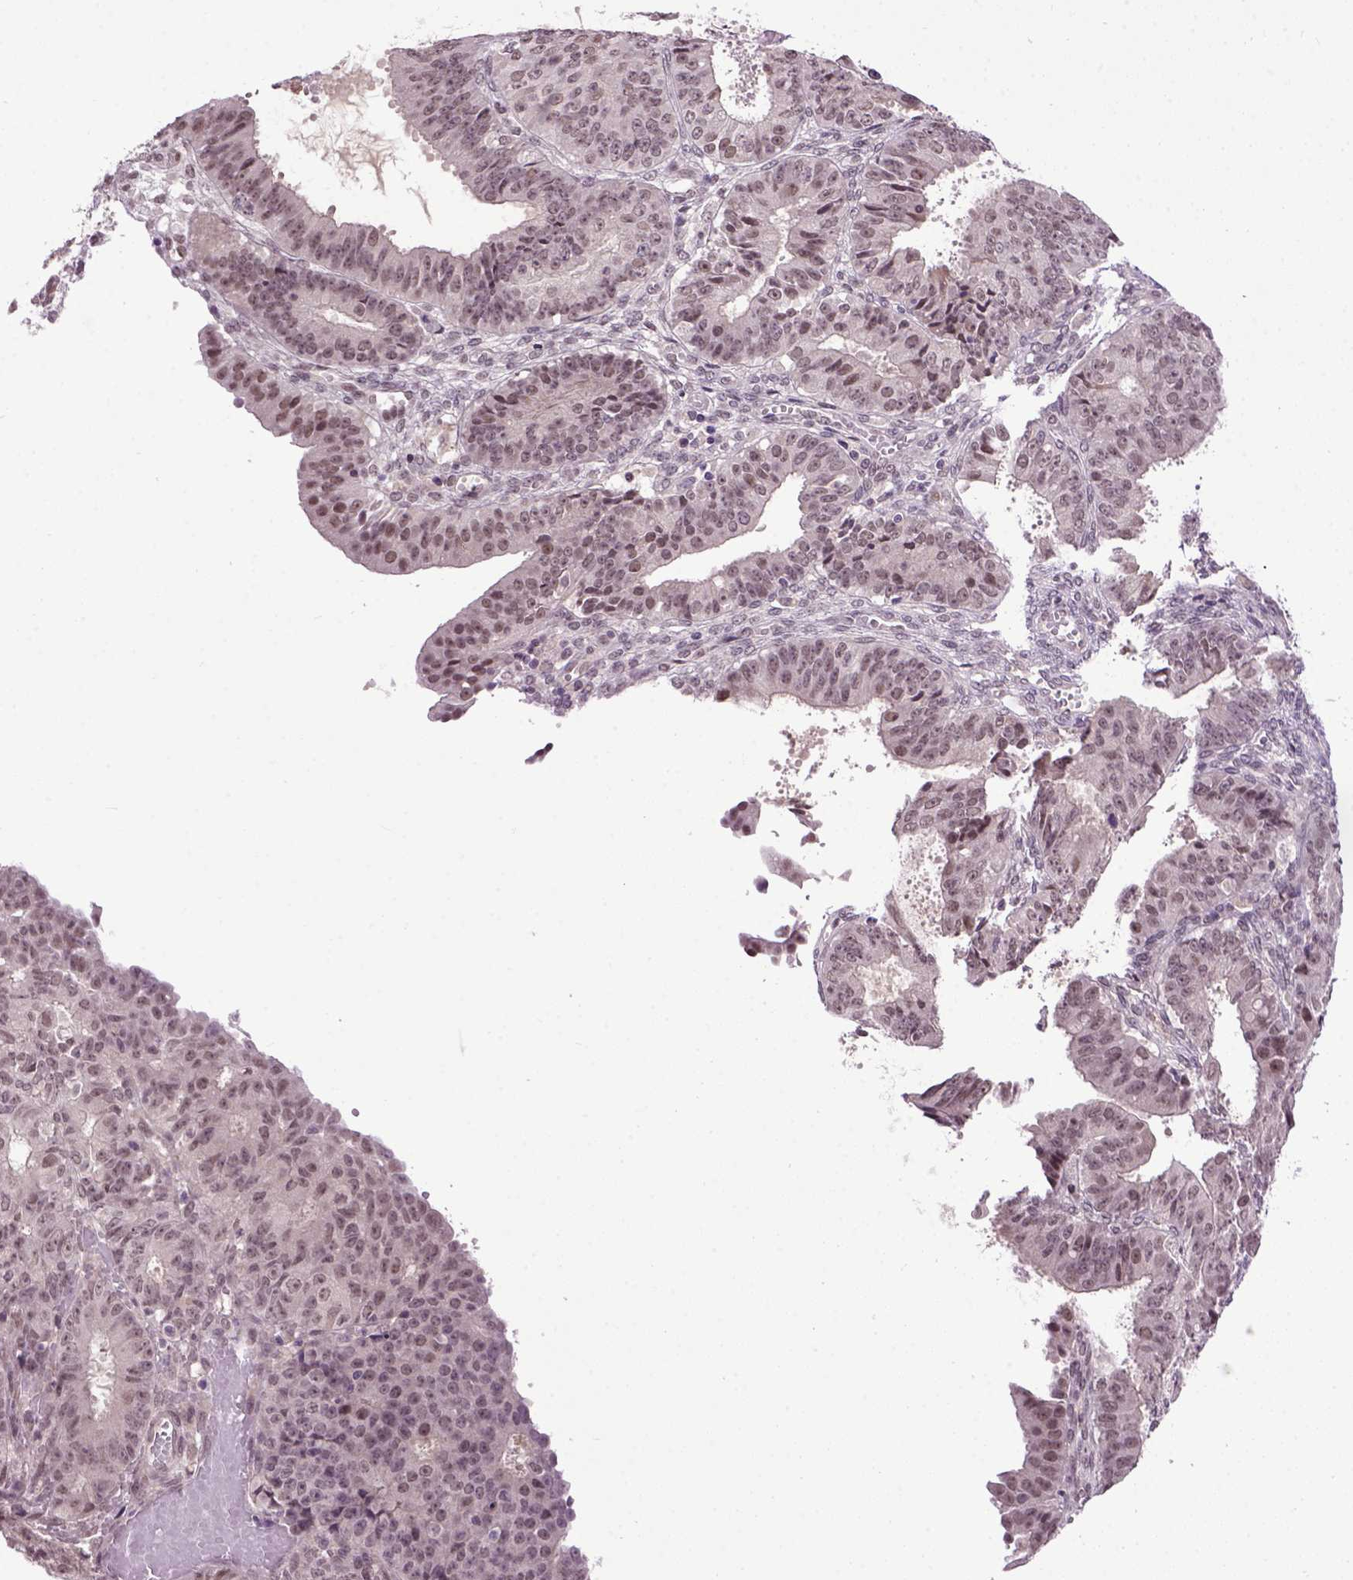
{"staining": {"intensity": "moderate", "quantity": "<25%", "location": "nuclear"}, "tissue": "ovarian cancer", "cell_type": "Tumor cells", "image_type": "cancer", "snomed": [{"axis": "morphology", "description": "Carcinoma, endometroid"}, {"axis": "topography", "description": "Ovary"}], "caption": "The histopathology image shows immunohistochemical staining of ovarian cancer. There is moderate nuclear staining is seen in about <25% of tumor cells.", "gene": "RAB43", "patient": {"sex": "female", "age": 42}}